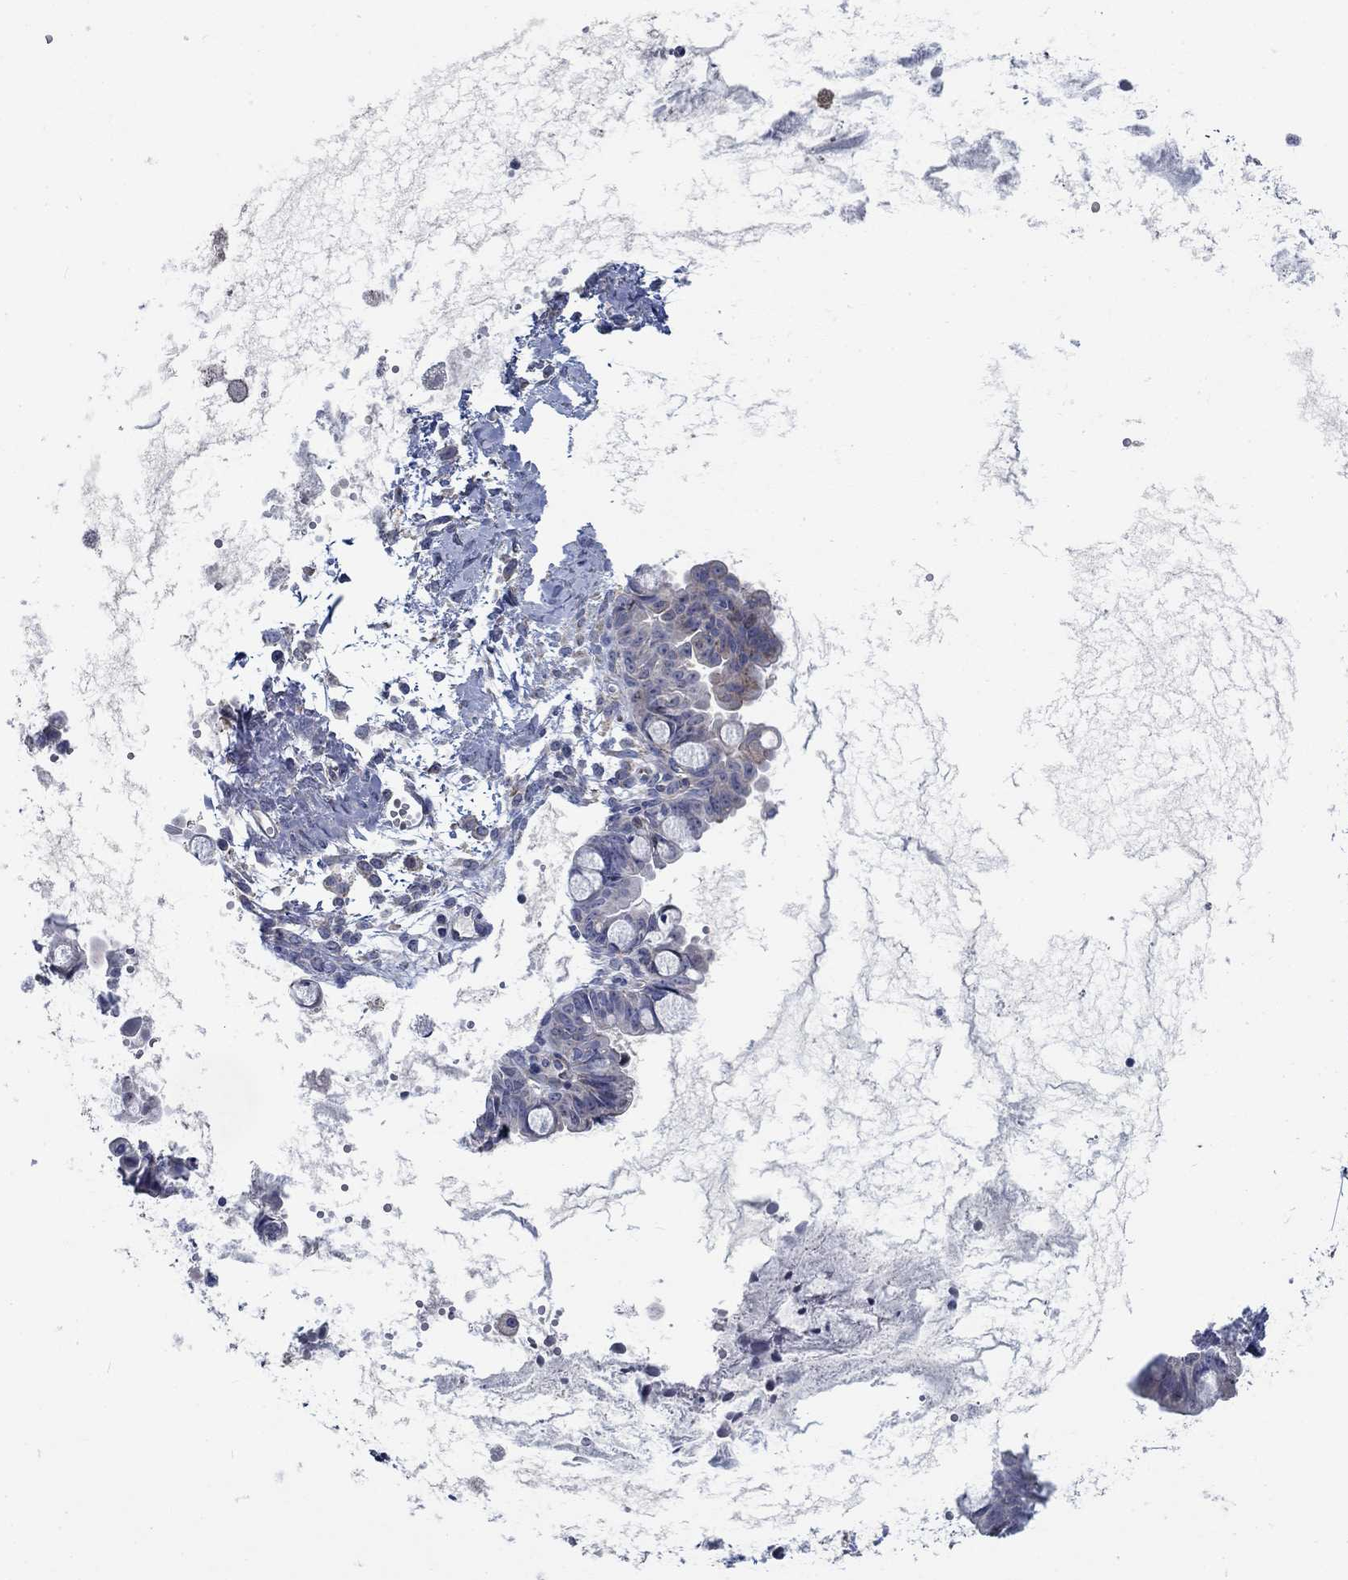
{"staining": {"intensity": "negative", "quantity": "none", "location": "none"}, "tissue": "ovarian cancer", "cell_type": "Tumor cells", "image_type": "cancer", "snomed": [{"axis": "morphology", "description": "Cystadenocarcinoma, mucinous, NOS"}, {"axis": "topography", "description": "Ovary"}], "caption": "Histopathology image shows no significant protein expression in tumor cells of ovarian cancer.", "gene": "MMP24", "patient": {"sex": "female", "age": 63}}